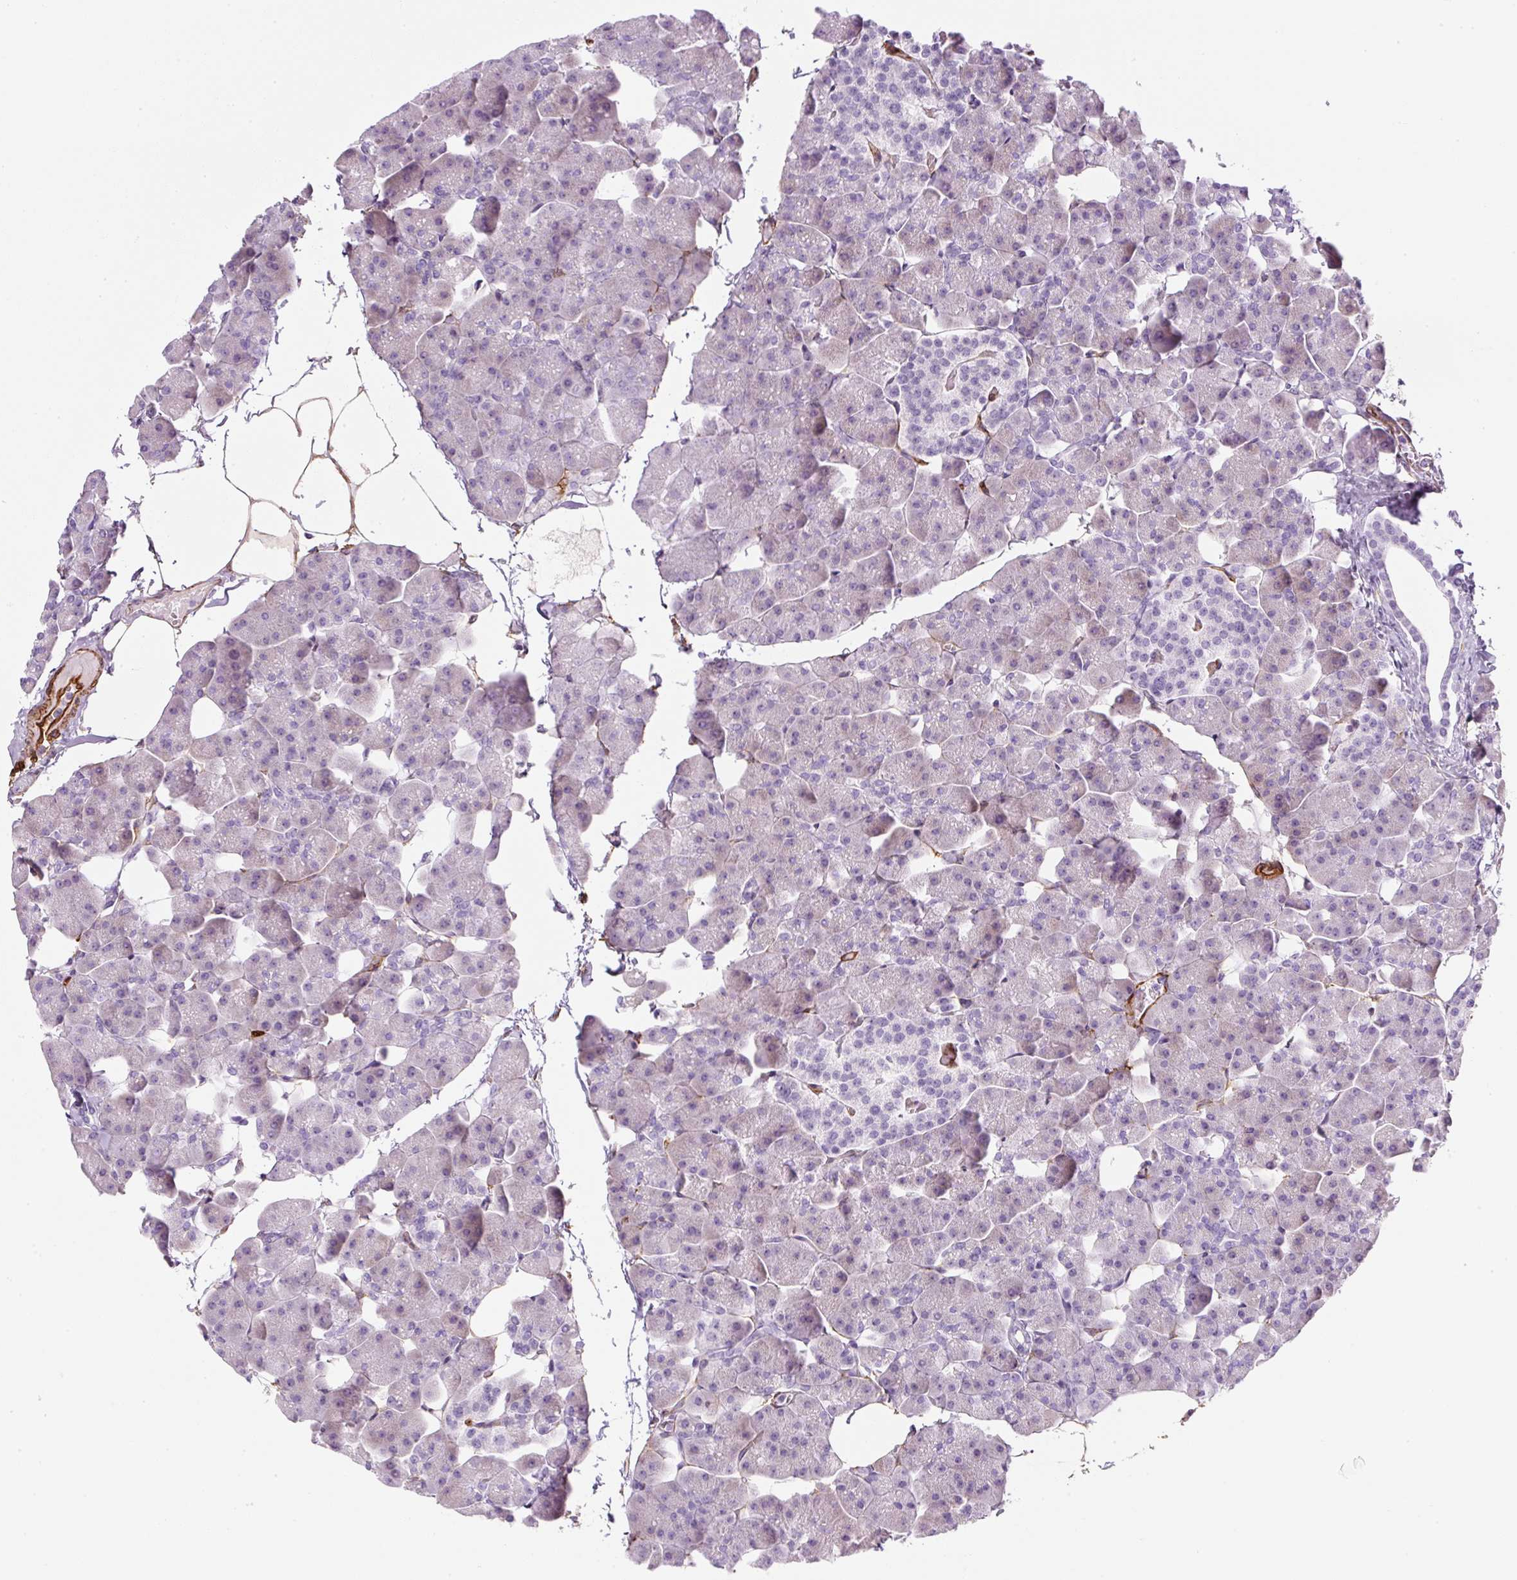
{"staining": {"intensity": "weak", "quantity": "<25%", "location": "cytoplasmic/membranous"}, "tissue": "pancreas", "cell_type": "Exocrine glandular cells", "image_type": "normal", "snomed": [{"axis": "morphology", "description": "Normal tissue, NOS"}, {"axis": "topography", "description": "Pancreas"}], "caption": "This is an IHC histopathology image of benign pancreas. There is no staining in exocrine glandular cells.", "gene": "CAVIN3", "patient": {"sex": "male", "age": 35}}